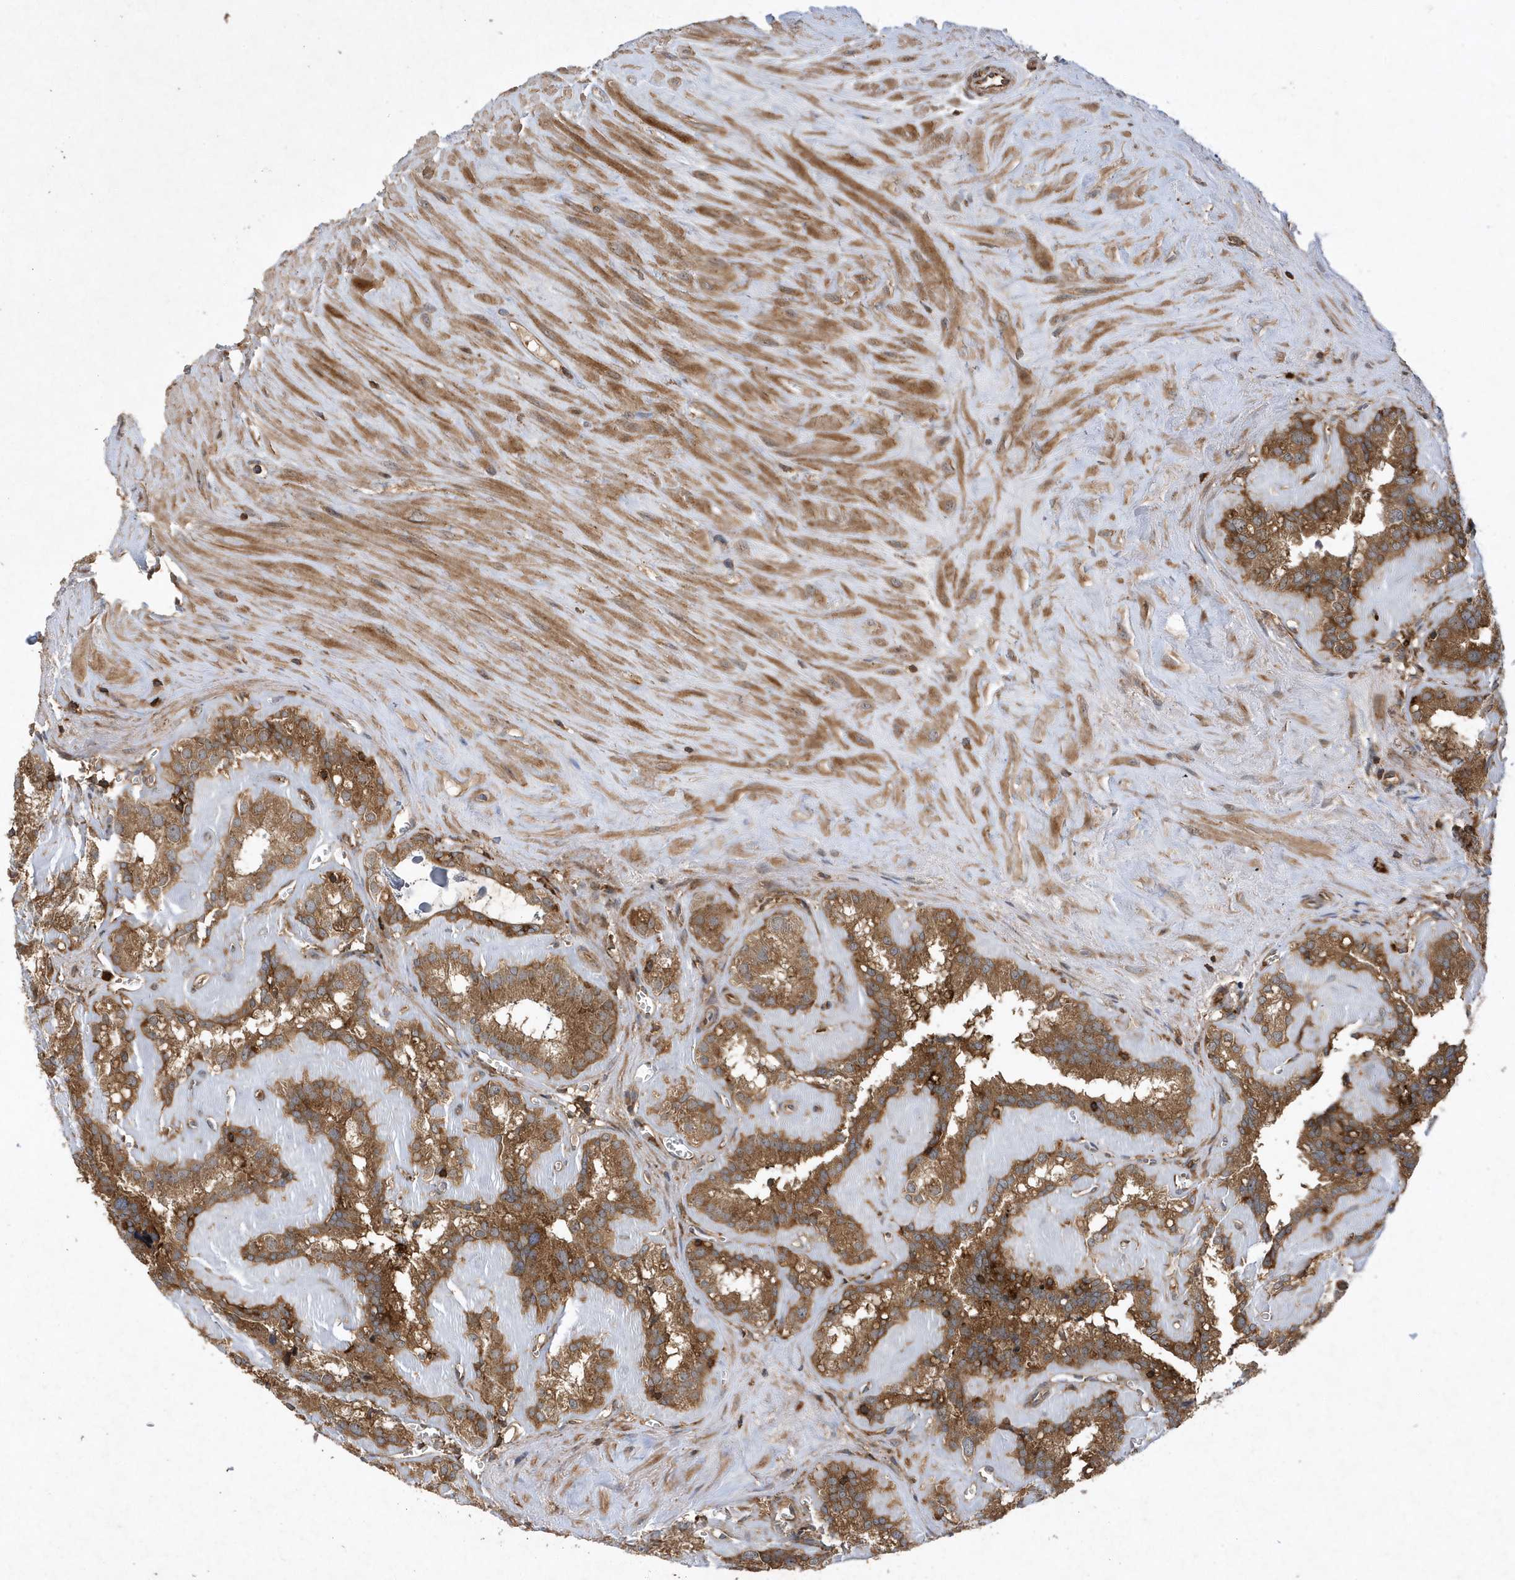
{"staining": {"intensity": "moderate", "quantity": ">75%", "location": "cytoplasmic/membranous"}, "tissue": "seminal vesicle", "cell_type": "Glandular cells", "image_type": "normal", "snomed": [{"axis": "morphology", "description": "Normal tissue, NOS"}, {"axis": "topography", "description": "Prostate"}, {"axis": "topography", "description": "Seminal veicle"}], "caption": "Glandular cells show medium levels of moderate cytoplasmic/membranous staining in about >75% of cells in unremarkable seminal vesicle. The staining was performed using DAB (3,3'-diaminobenzidine), with brown indicating positive protein expression. Nuclei are stained blue with hematoxylin.", "gene": "LAPTM4A", "patient": {"sex": "male", "age": 59}}